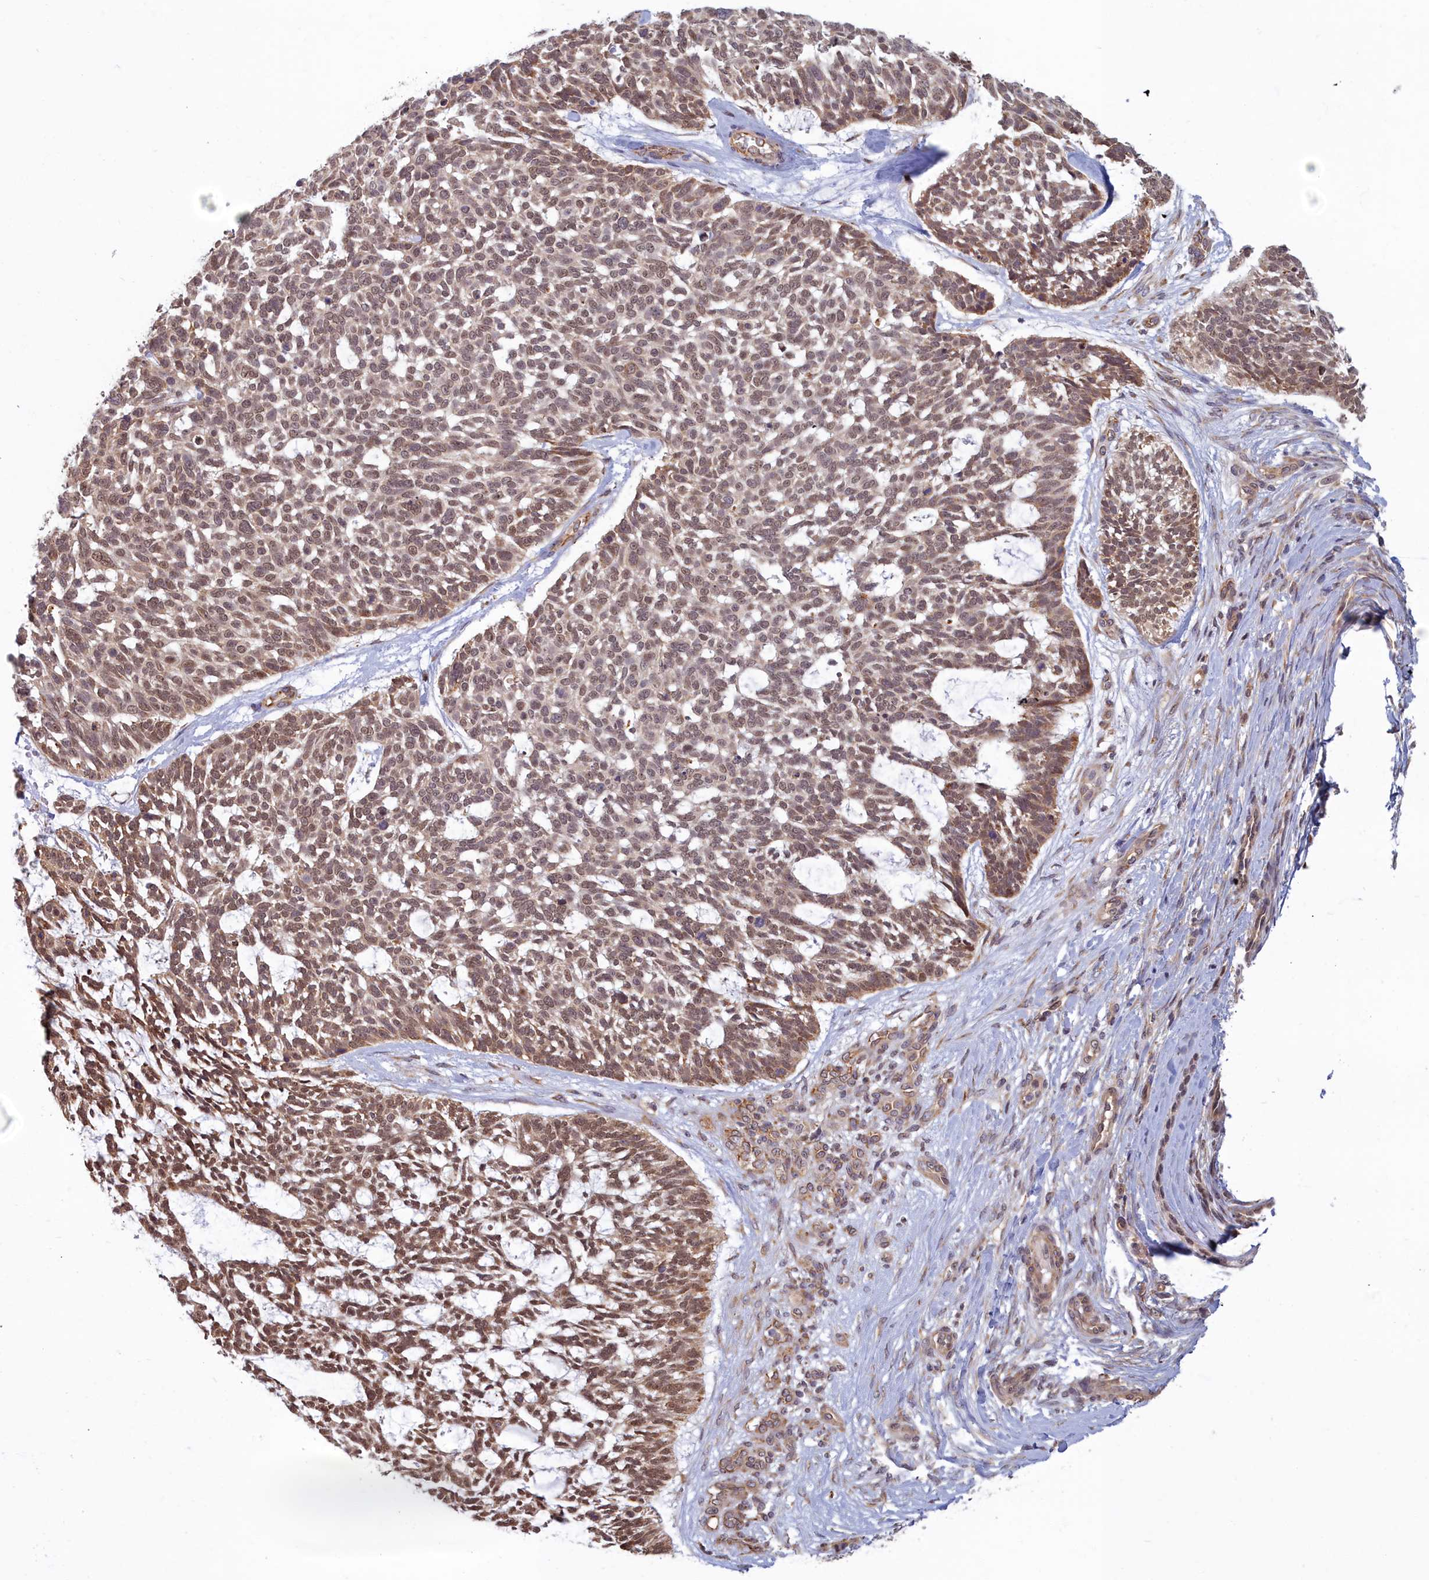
{"staining": {"intensity": "moderate", "quantity": ">75%", "location": "cytoplasmic/membranous,nuclear"}, "tissue": "skin cancer", "cell_type": "Tumor cells", "image_type": "cancer", "snomed": [{"axis": "morphology", "description": "Basal cell carcinoma"}, {"axis": "topography", "description": "Skin"}], "caption": "Protein staining by immunohistochemistry (IHC) displays moderate cytoplasmic/membranous and nuclear staining in about >75% of tumor cells in skin basal cell carcinoma.", "gene": "MAK16", "patient": {"sex": "male", "age": 88}}